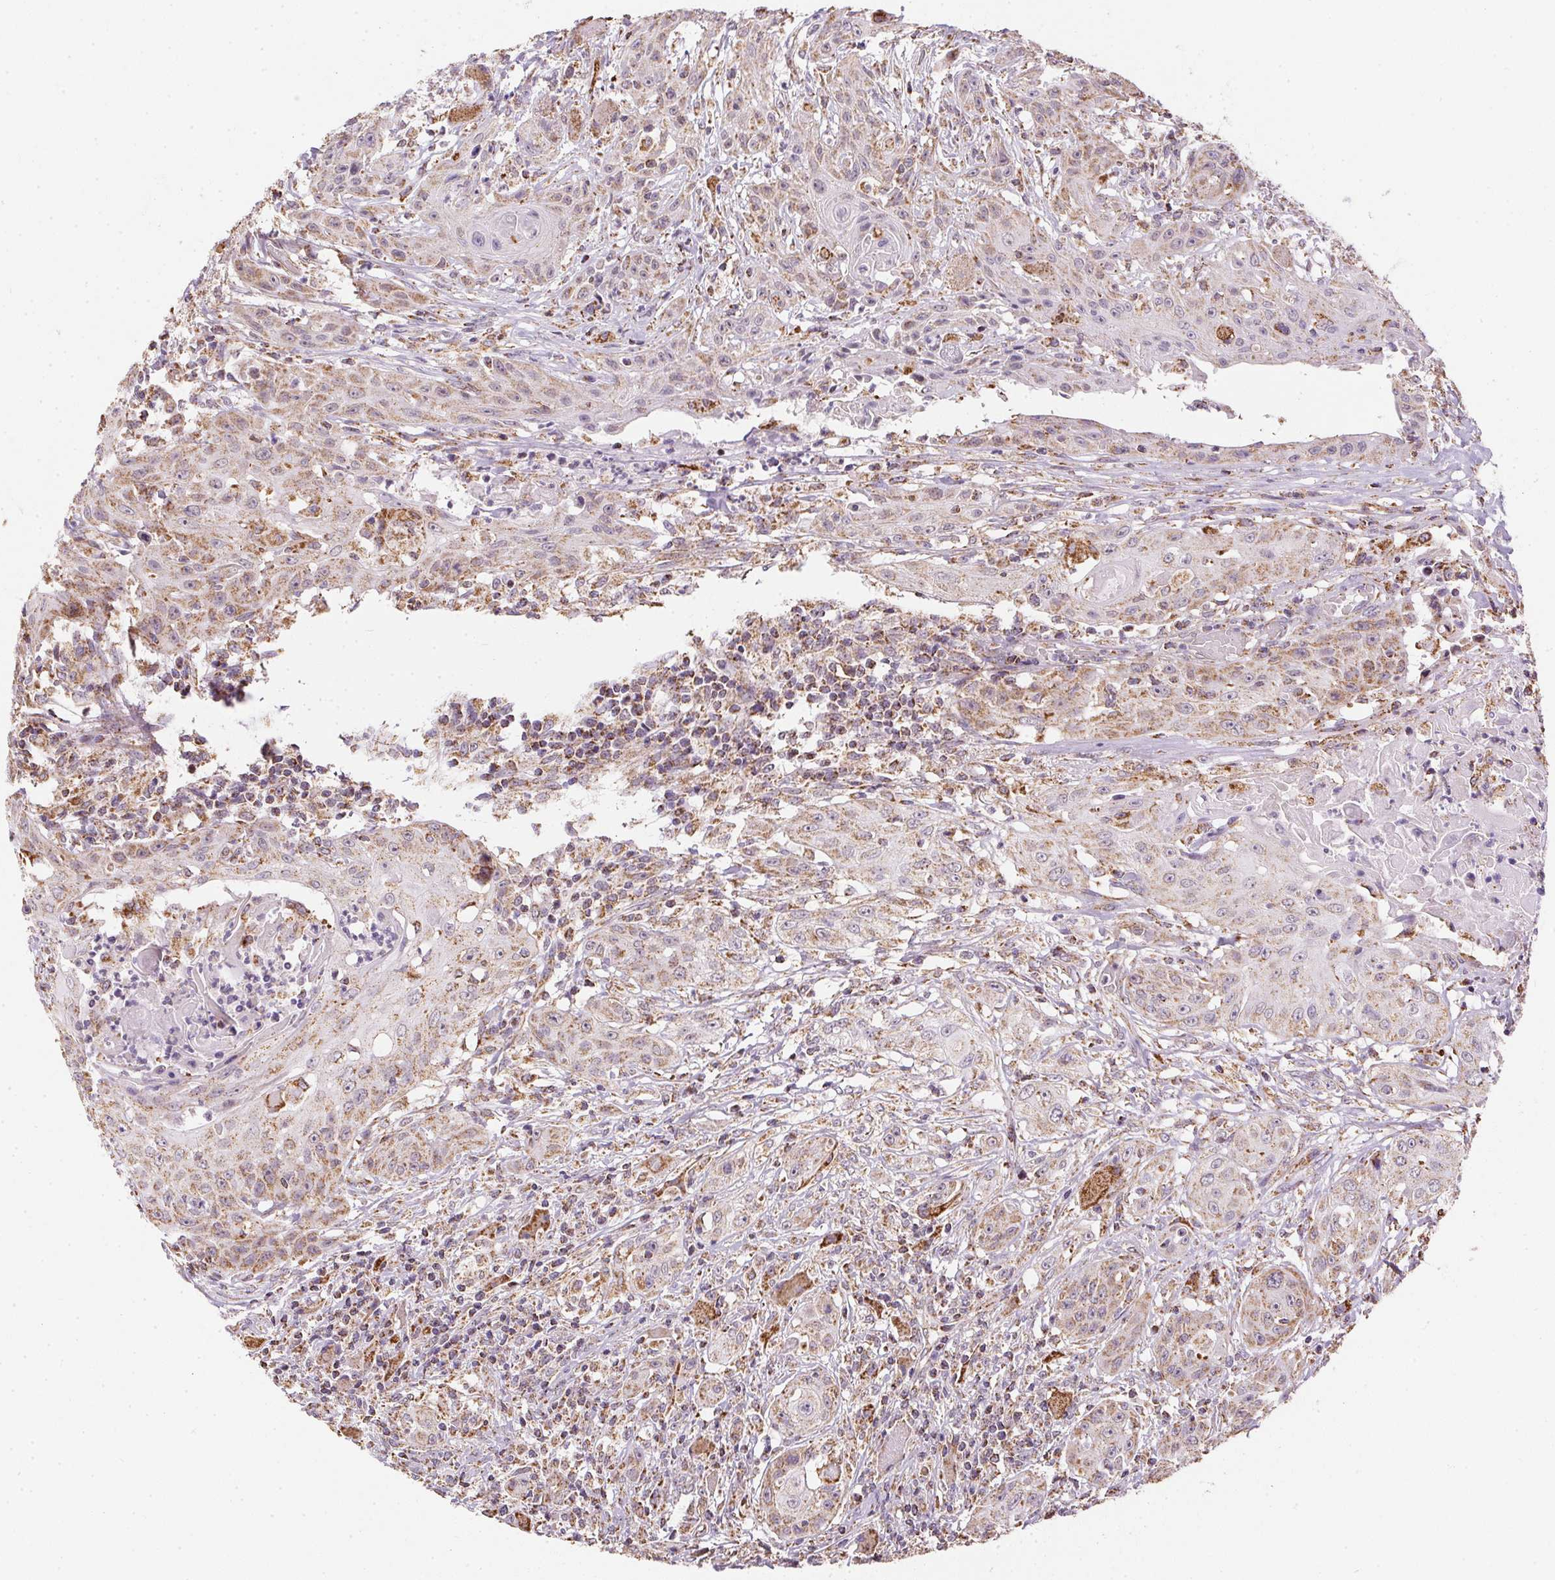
{"staining": {"intensity": "moderate", "quantity": ">75%", "location": "cytoplasmic/membranous"}, "tissue": "head and neck cancer", "cell_type": "Tumor cells", "image_type": "cancer", "snomed": [{"axis": "morphology", "description": "Squamous cell carcinoma, NOS"}, {"axis": "topography", "description": "Oral tissue"}, {"axis": "topography", "description": "Head-Neck"}, {"axis": "topography", "description": "Neck, NOS"}], "caption": "DAB (3,3'-diaminobenzidine) immunohistochemical staining of head and neck cancer (squamous cell carcinoma) displays moderate cytoplasmic/membranous protein positivity in about >75% of tumor cells. Nuclei are stained in blue.", "gene": "MAPK11", "patient": {"sex": "female", "age": 55}}